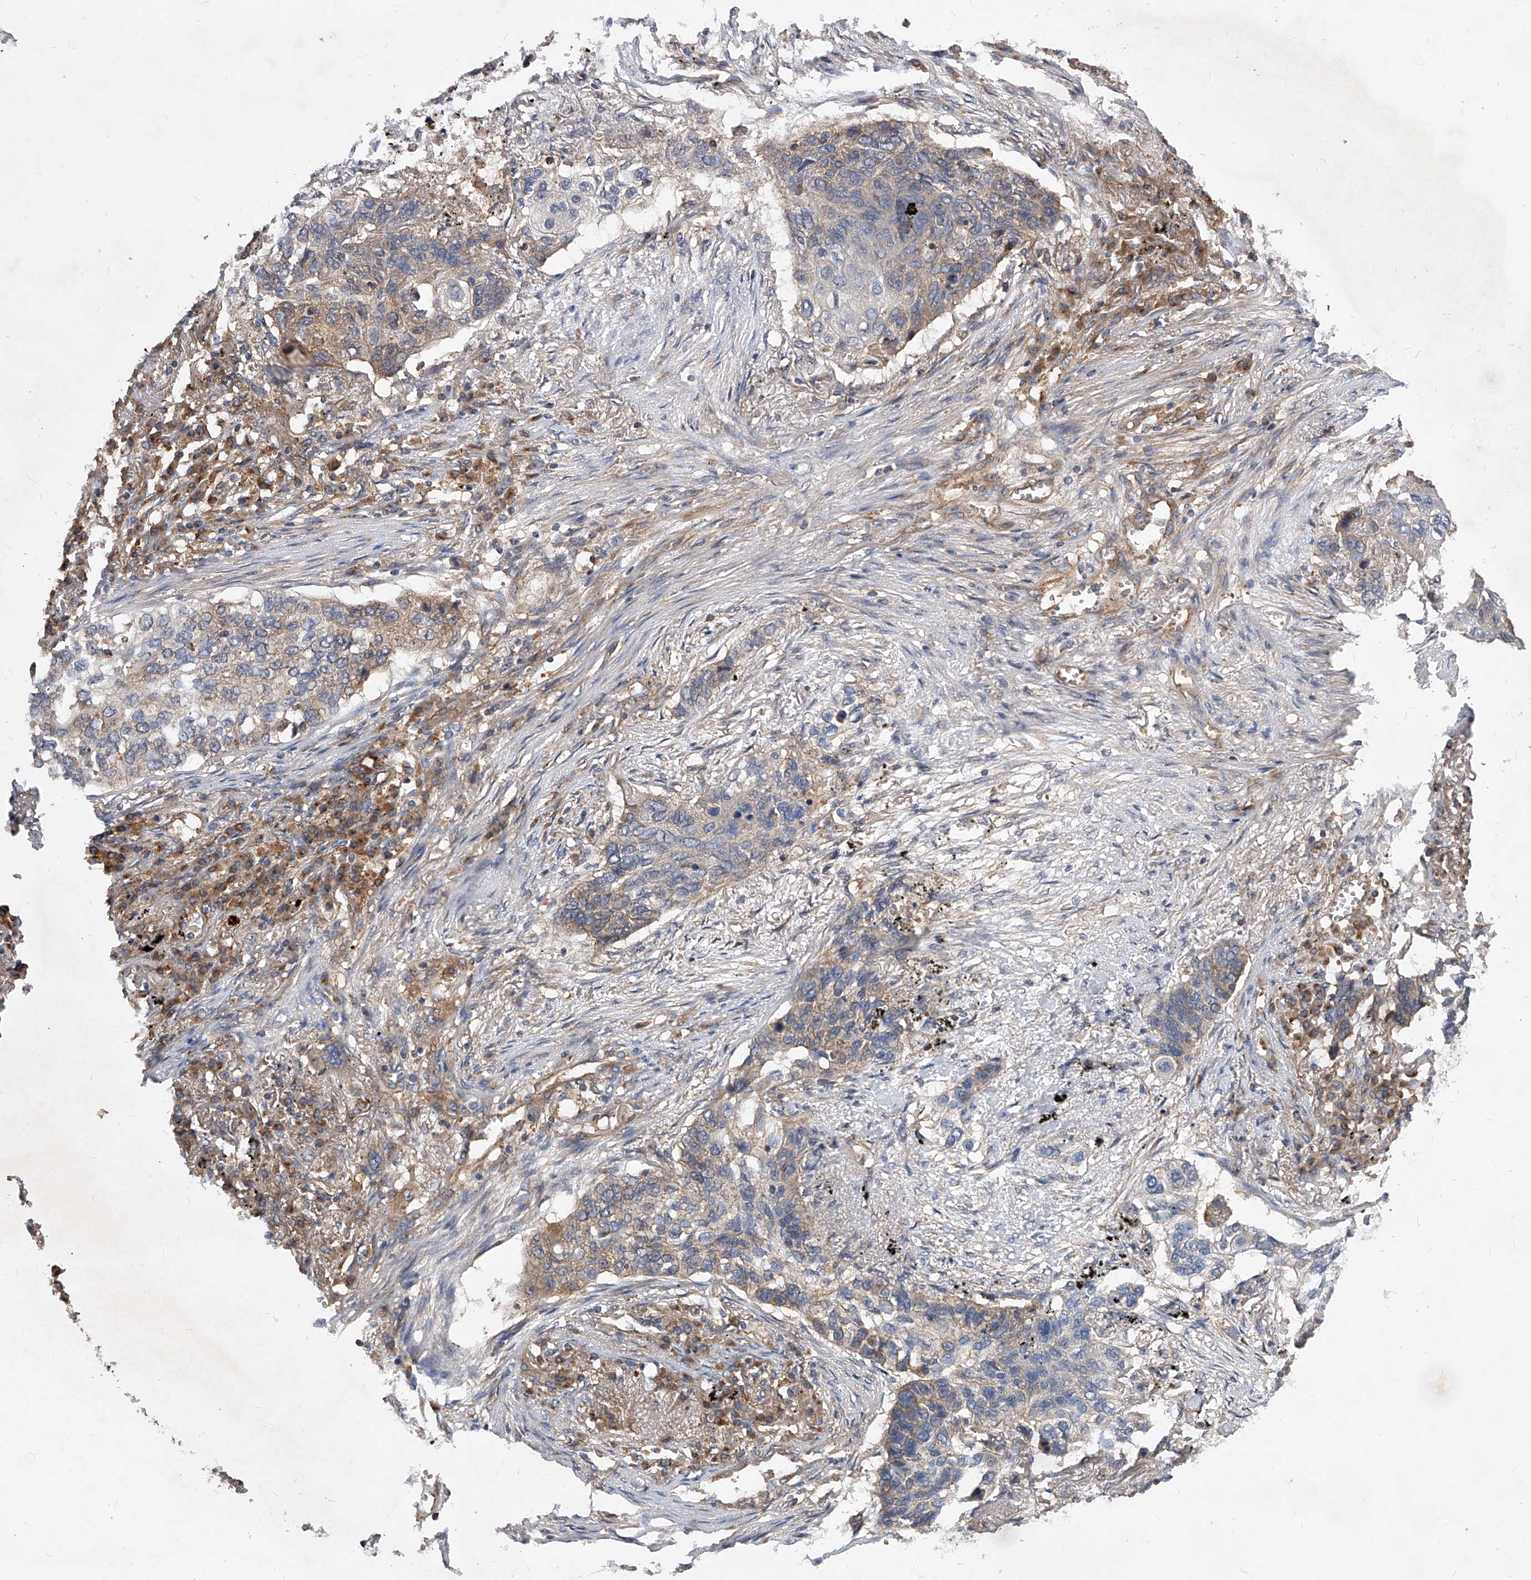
{"staining": {"intensity": "weak", "quantity": "25%-75%", "location": "cytoplasmic/membranous"}, "tissue": "lung cancer", "cell_type": "Tumor cells", "image_type": "cancer", "snomed": [{"axis": "morphology", "description": "Squamous cell carcinoma, NOS"}, {"axis": "topography", "description": "Lung"}], "caption": "Immunohistochemistry (IHC) (DAB (3,3'-diaminobenzidine)) staining of human lung cancer shows weak cytoplasmic/membranous protein staining in approximately 25%-75% of tumor cells. (Stains: DAB in brown, nuclei in blue, Microscopy: brightfield microscopy at high magnification).", "gene": "CFAP410", "patient": {"sex": "female", "age": 63}}